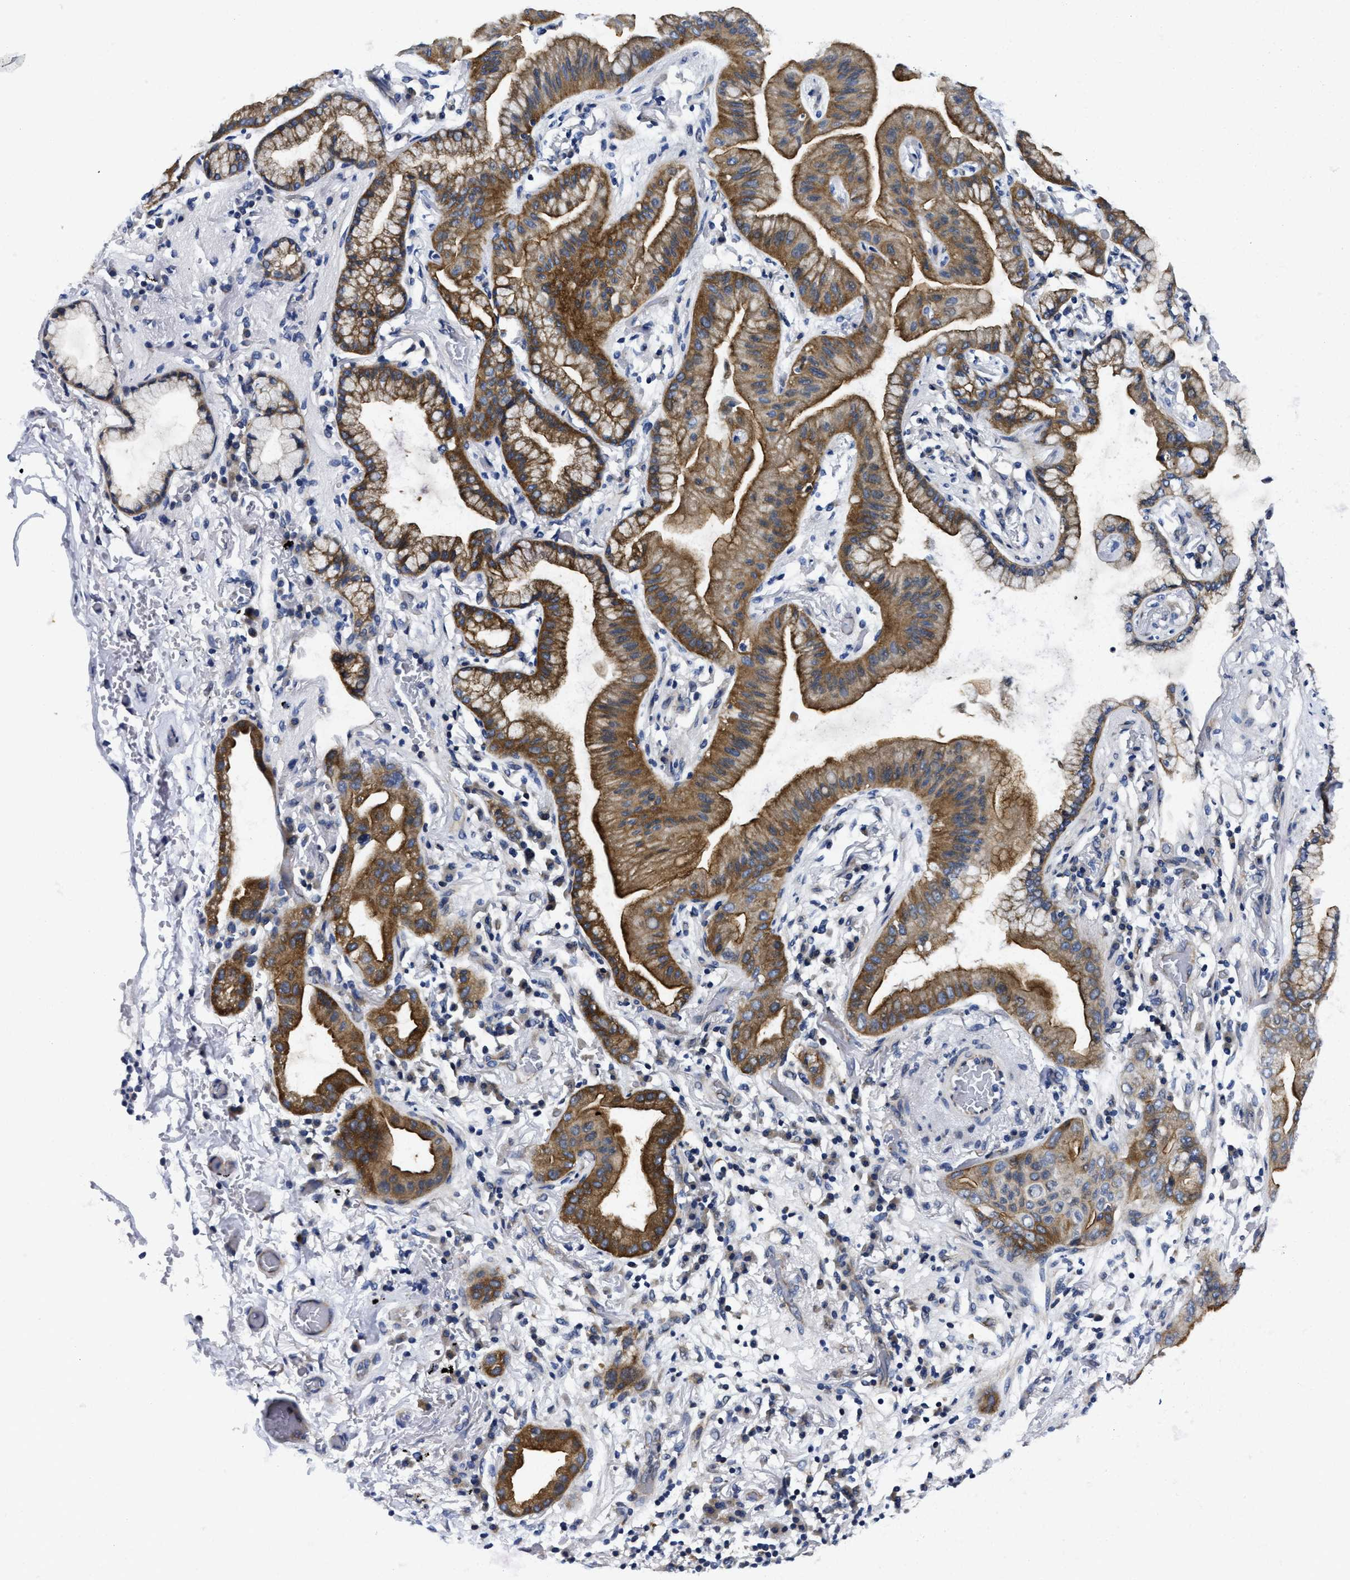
{"staining": {"intensity": "strong", "quantity": ">75%", "location": "cytoplasmic/membranous"}, "tissue": "lung cancer", "cell_type": "Tumor cells", "image_type": "cancer", "snomed": [{"axis": "morphology", "description": "Normal tissue, NOS"}, {"axis": "morphology", "description": "Adenocarcinoma, NOS"}, {"axis": "topography", "description": "Bronchus"}, {"axis": "topography", "description": "Lung"}], "caption": "Protein staining by IHC exhibits strong cytoplasmic/membranous positivity in about >75% of tumor cells in lung adenocarcinoma. (DAB (3,3'-diaminobenzidine) = brown stain, brightfield microscopy at high magnification).", "gene": "LAD1", "patient": {"sex": "female", "age": 70}}